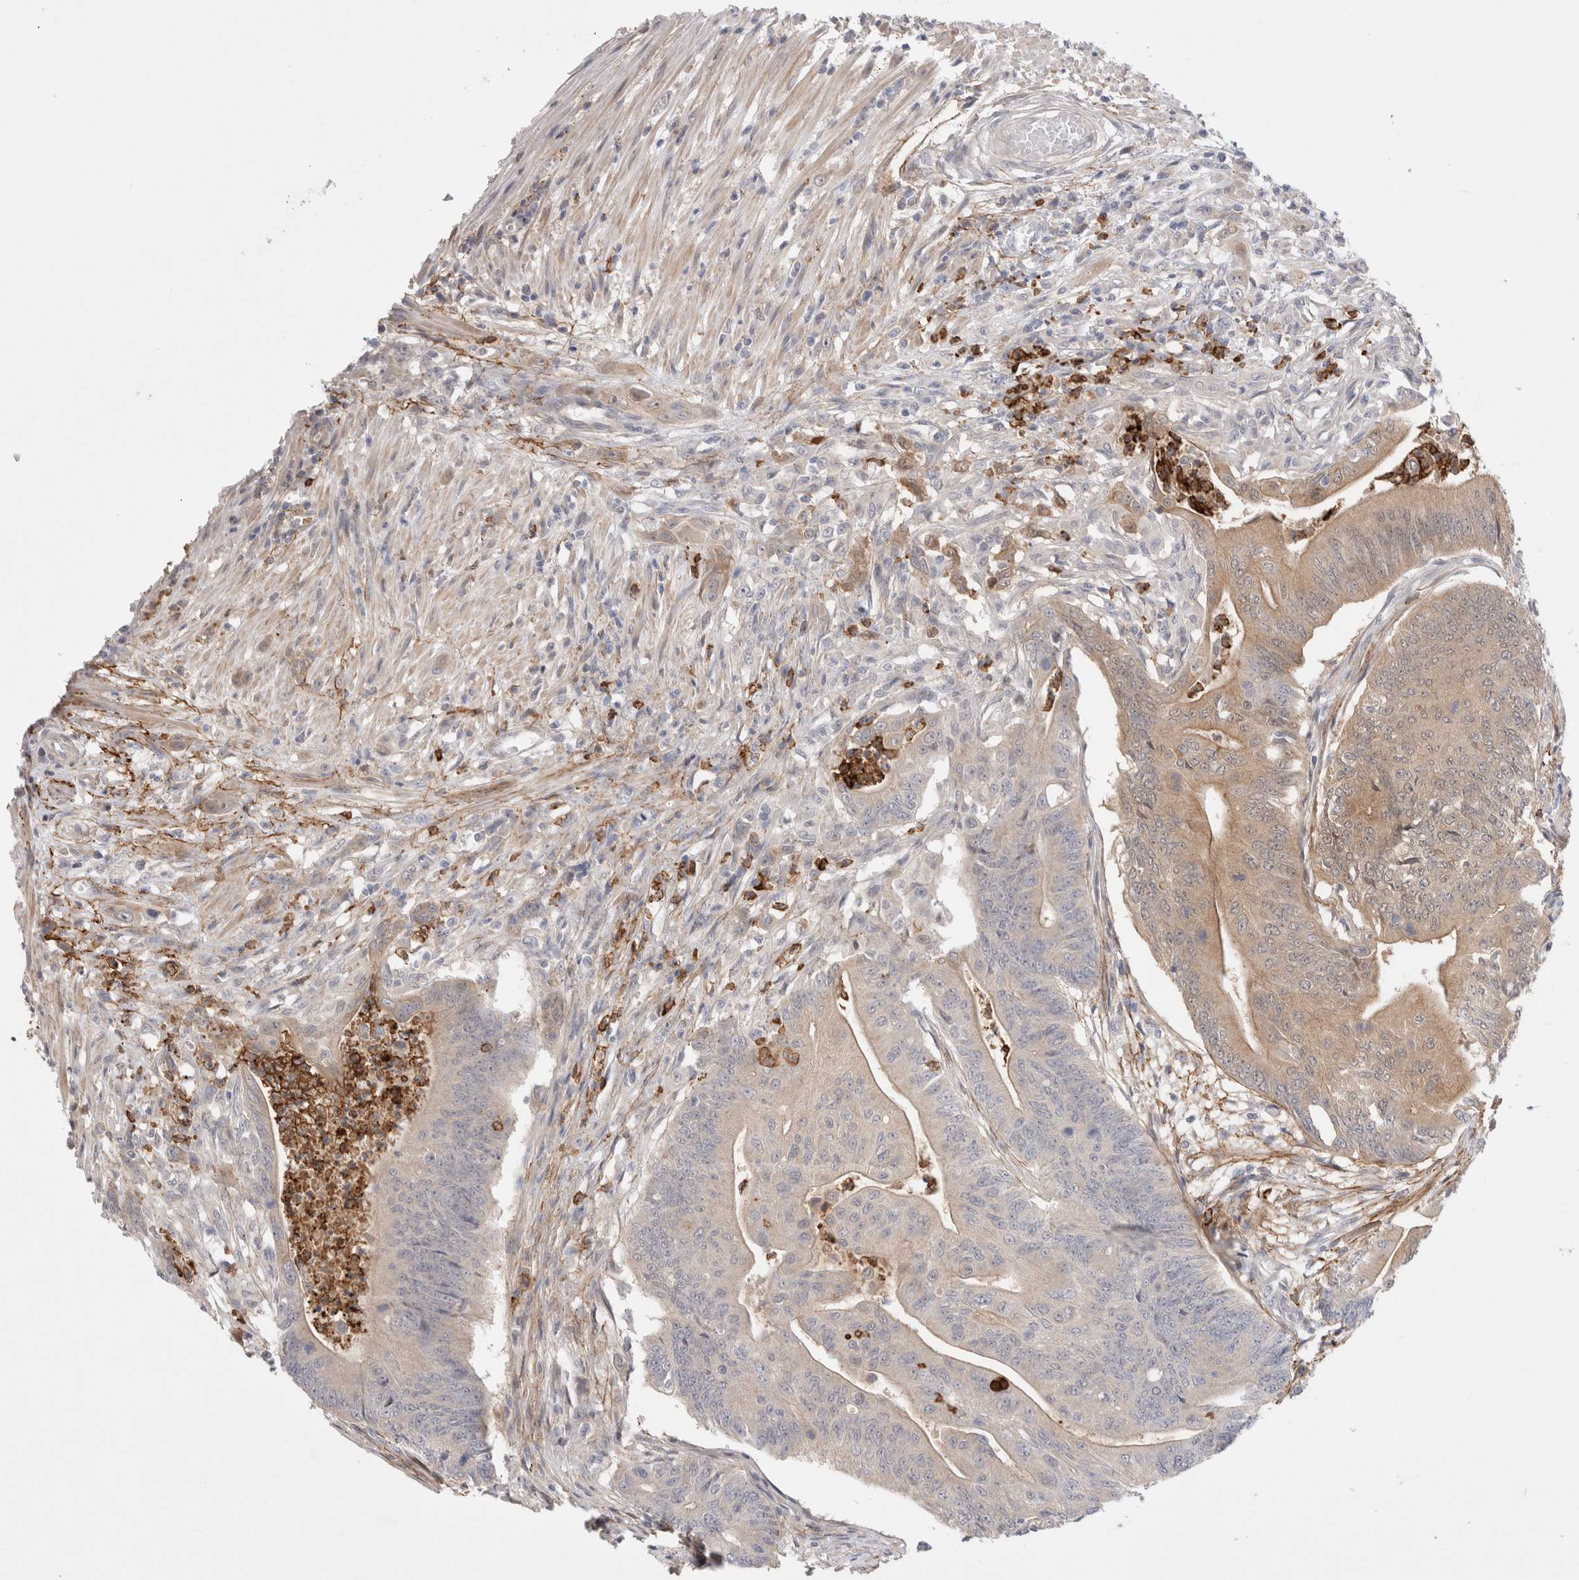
{"staining": {"intensity": "weak", "quantity": "<25%", "location": "cytoplasmic/membranous"}, "tissue": "colorectal cancer", "cell_type": "Tumor cells", "image_type": "cancer", "snomed": [{"axis": "morphology", "description": "Adenoma, NOS"}, {"axis": "morphology", "description": "Adenocarcinoma, NOS"}, {"axis": "topography", "description": "Colon"}], "caption": "Immunohistochemistry (IHC) of colorectal cancer displays no positivity in tumor cells.", "gene": "GSDMB", "patient": {"sex": "male", "age": 79}}